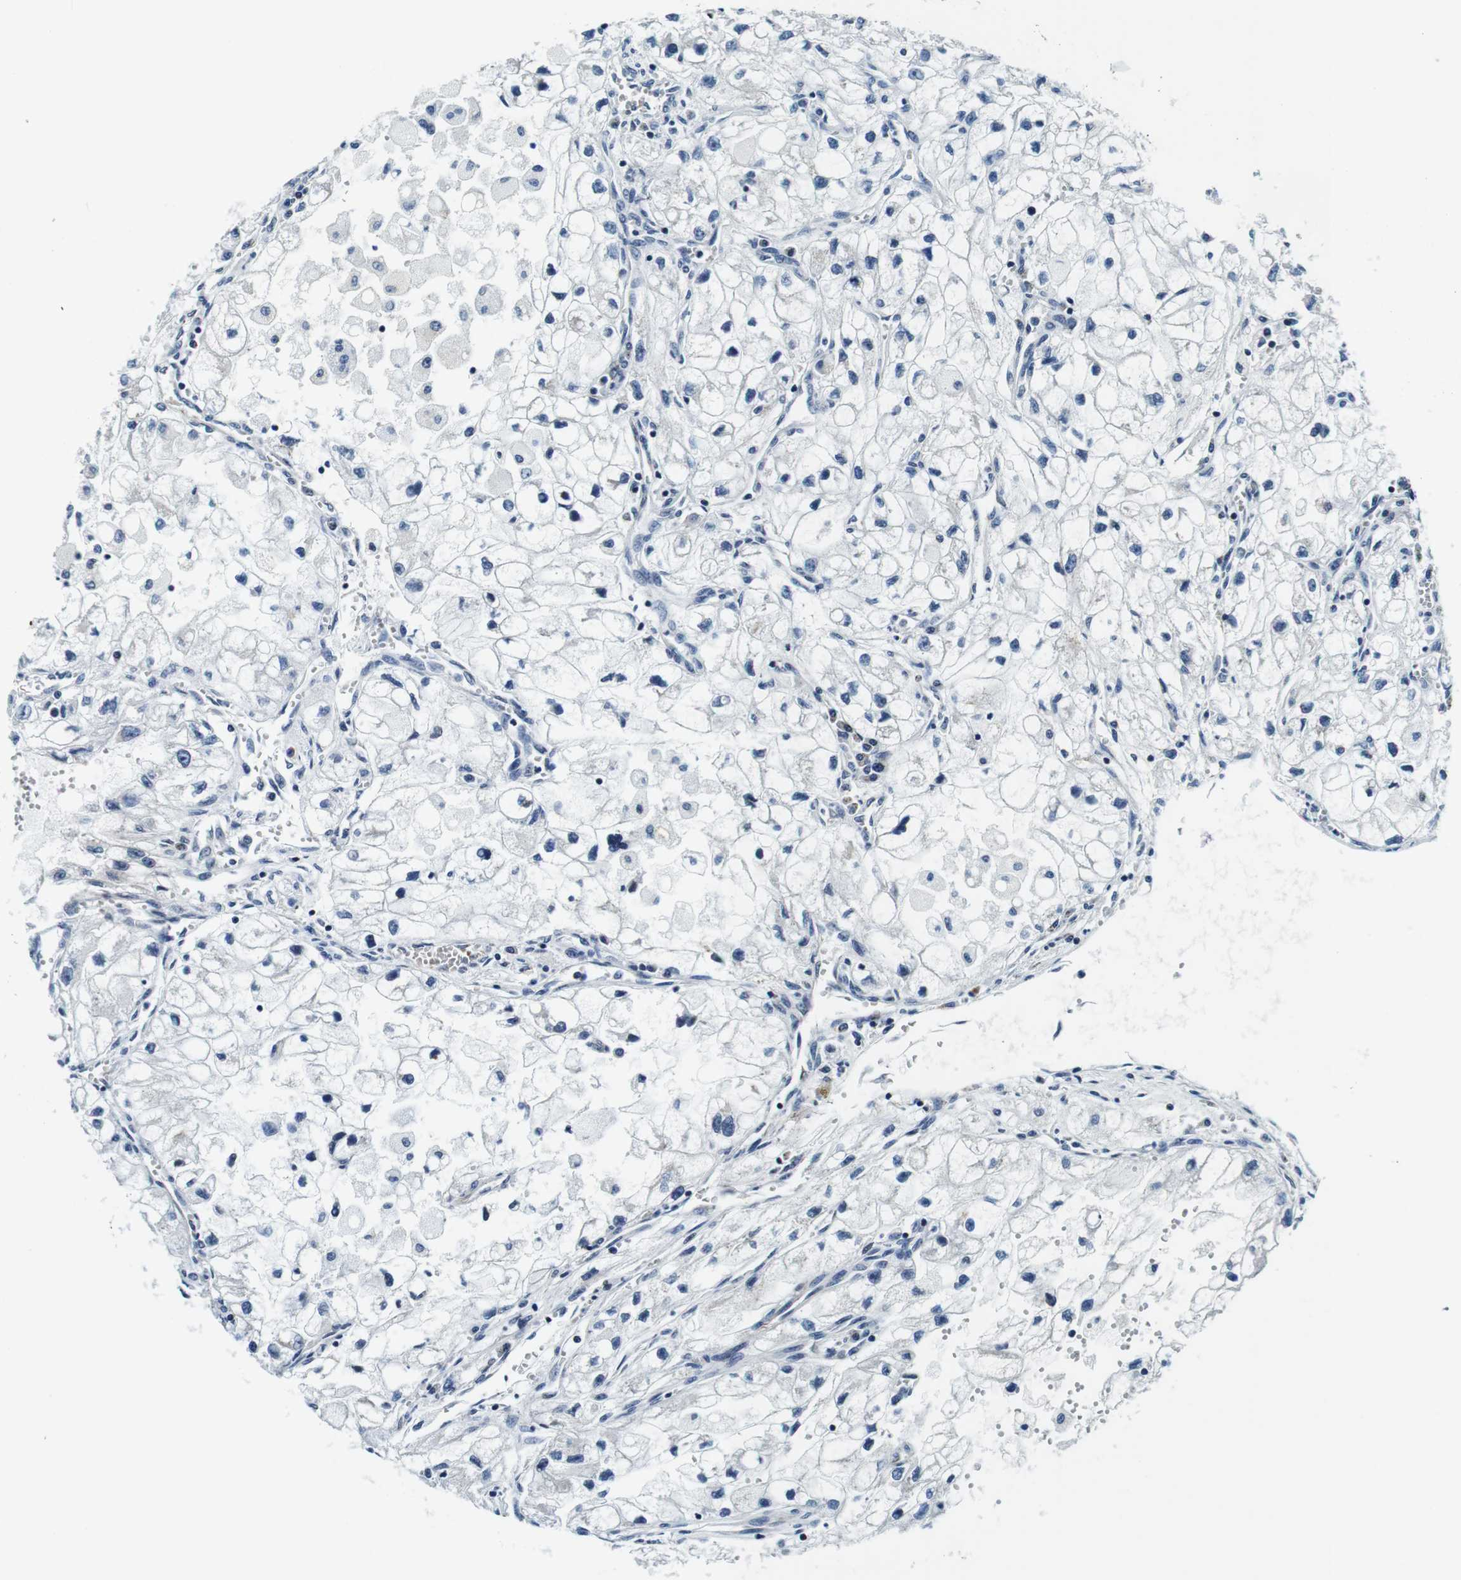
{"staining": {"intensity": "negative", "quantity": "none", "location": "none"}, "tissue": "renal cancer", "cell_type": "Tumor cells", "image_type": "cancer", "snomed": [{"axis": "morphology", "description": "Adenocarcinoma, NOS"}, {"axis": "topography", "description": "Kidney"}], "caption": "A high-resolution photomicrograph shows IHC staining of adenocarcinoma (renal), which shows no significant expression in tumor cells. Brightfield microscopy of IHC stained with DAB (3,3'-diaminobenzidine) (brown) and hematoxylin (blue), captured at high magnification.", "gene": "FAR2", "patient": {"sex": "female", "age": 70}}